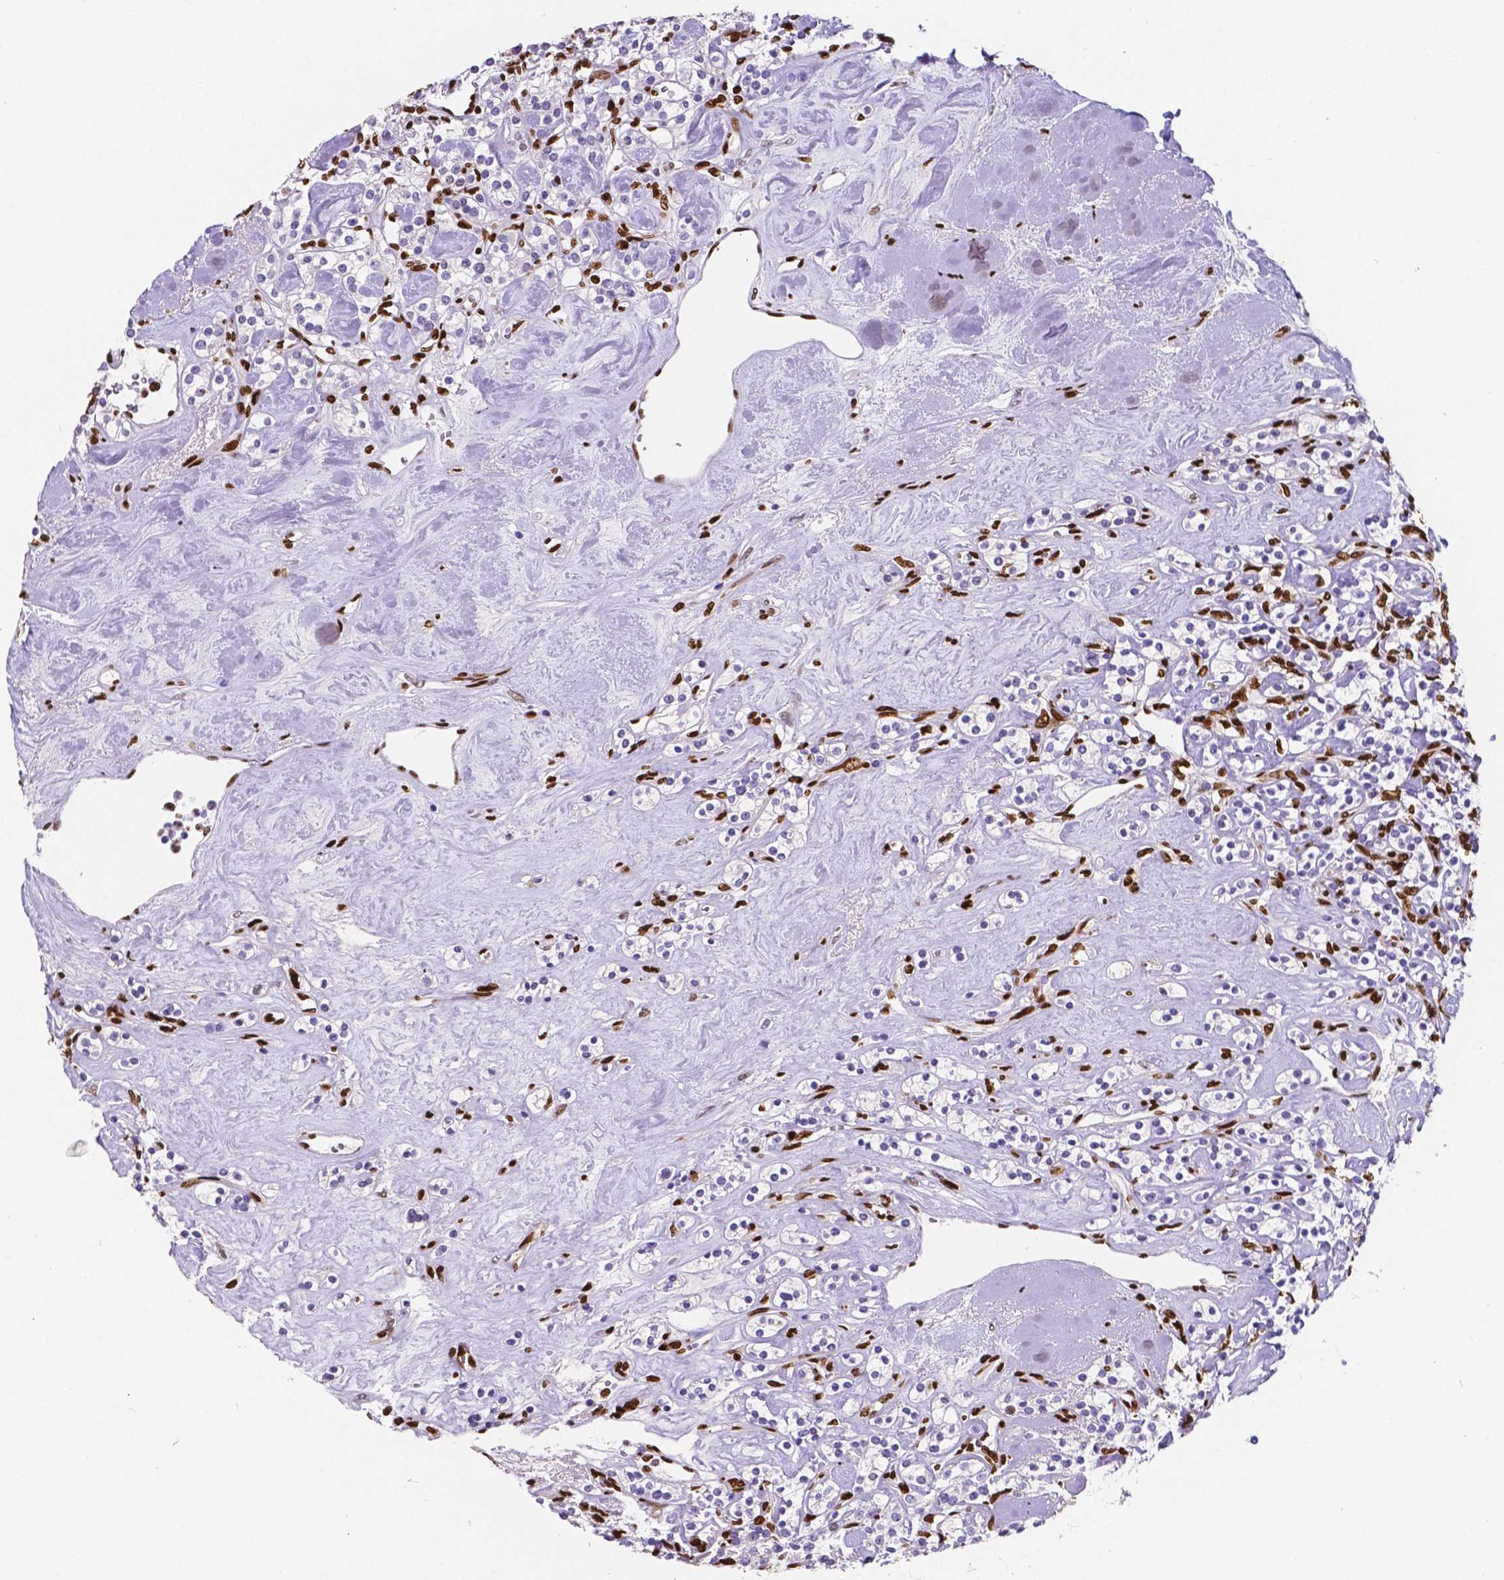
{"staining": {"intensity": "negative", "quantity": "none", "location": "none"}, "tissue": "renal cancer", "cell_type": "Tumor cells", "image_type": "cancer", "snomed": [{"axis": "morphology", "description": "Adenocarcinoma, NOS"}, {"axis": "topography", "description": "Kidney"}], "caption": "Immunohistochemistry (IHC) micrograph of neoplastic tissue: human adenocarcinoma (renal) stained with DAB reveals no significant protein staining in tumor cells. Brightfield microscopy of IHC stained with DAB (brown) and hematoxylin (blue), captured at high magnification.", "gene": "MEF2C", "patient": {"sex": "male", "age": 77}}